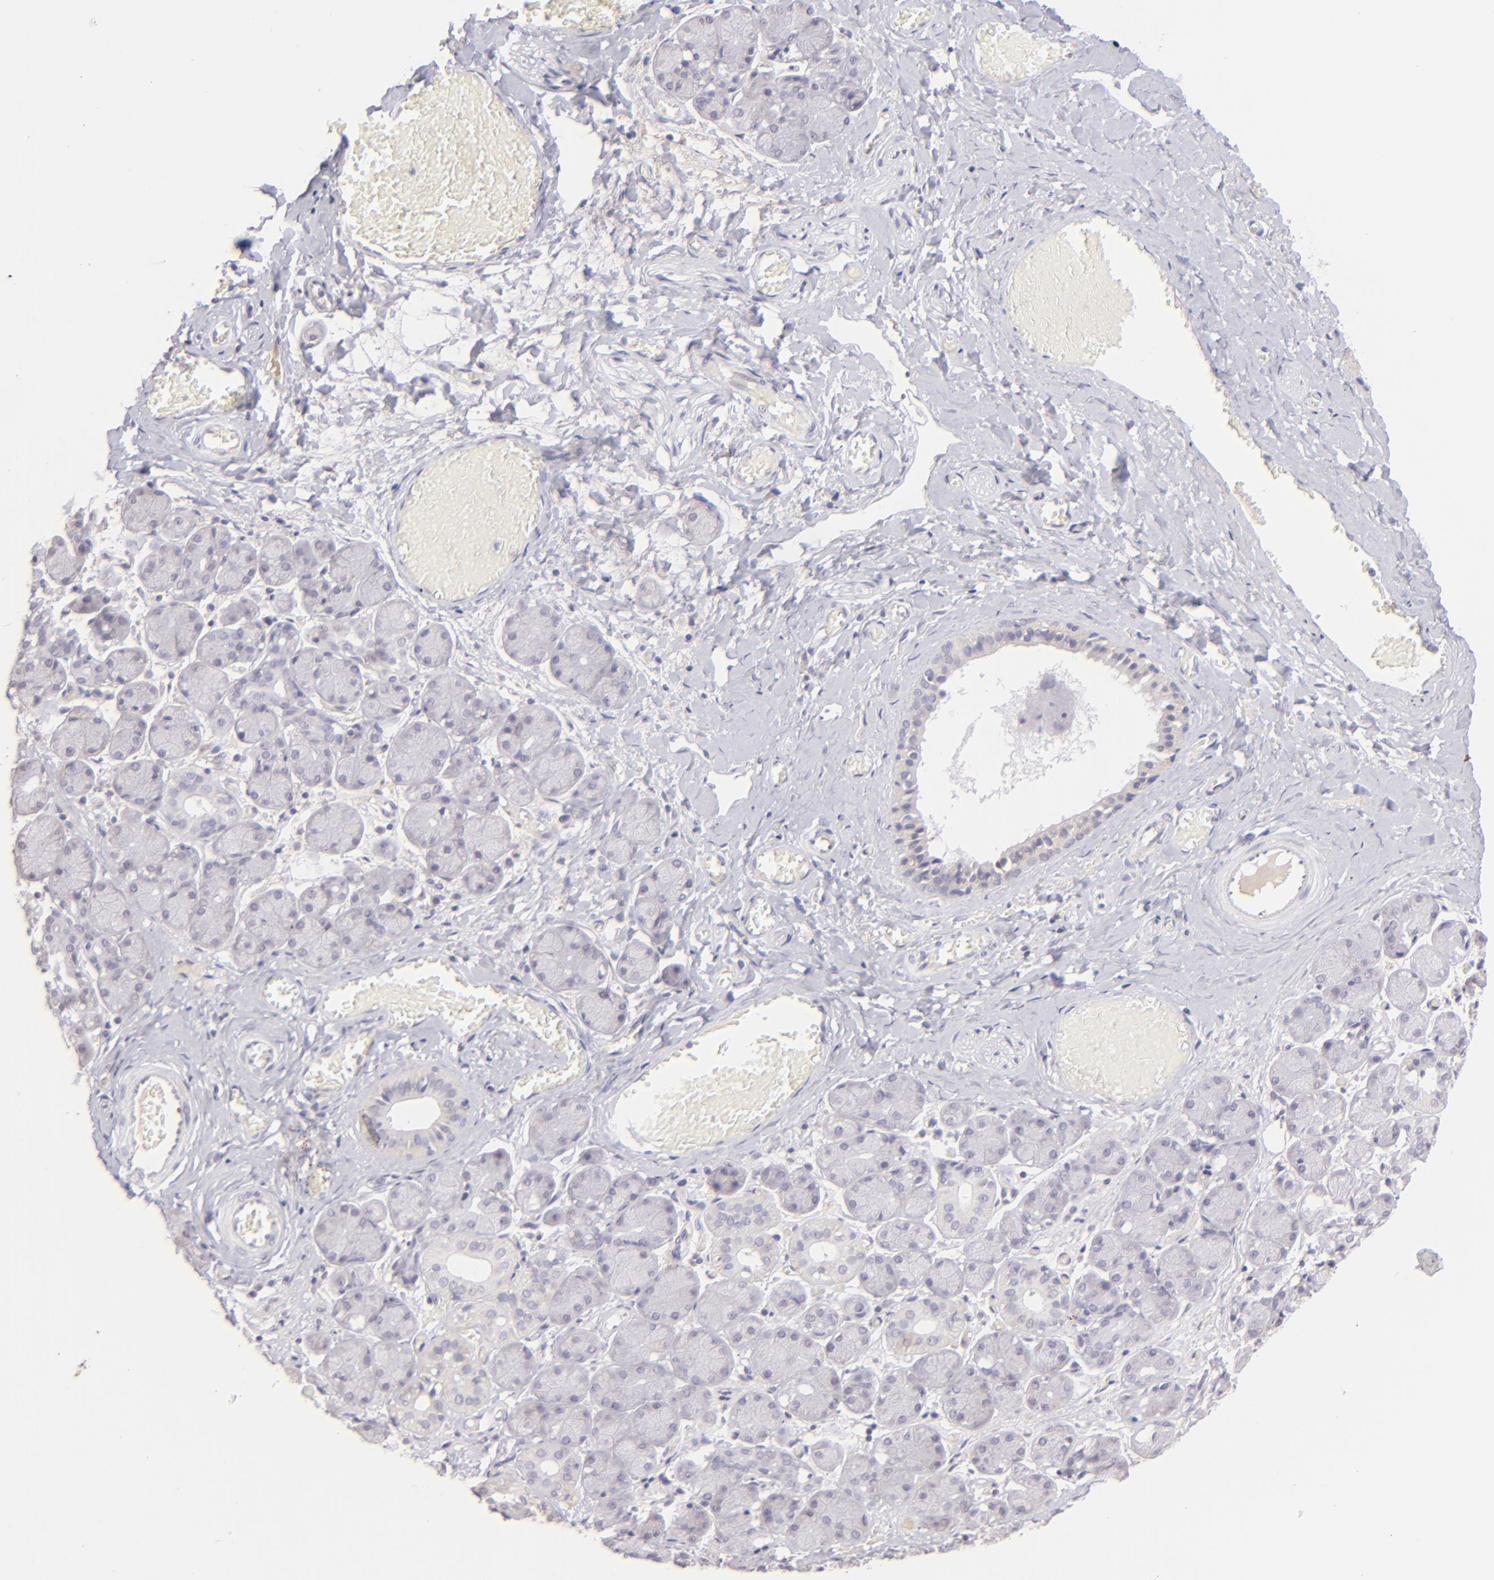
{"staining": {"intensity": "negative", "quantity": "none", "location": "none"}, "tissue": "salivary gland", "cell_type": "Glandular cells", "image_type": "normal", "snomed": [{"axis": "morphology", "description": "Normal tissue, NOS"}, {"axis": "topography", "description": "Salivary gland"}], "caption": "An immunohistochemistry (IHC) micrograph of normal salivary gland is shown. There is no staining in glandular cells of salivary gland. The staining was performed using DAB (3,3'-diaminobenzidine) to visualize the protein expression in brown, while the nuclei were stained in blue with hematoxylin (Magnification: 20x).", "gene": "MAGEA1", "patient": {"sex": "female", "age": 24}}